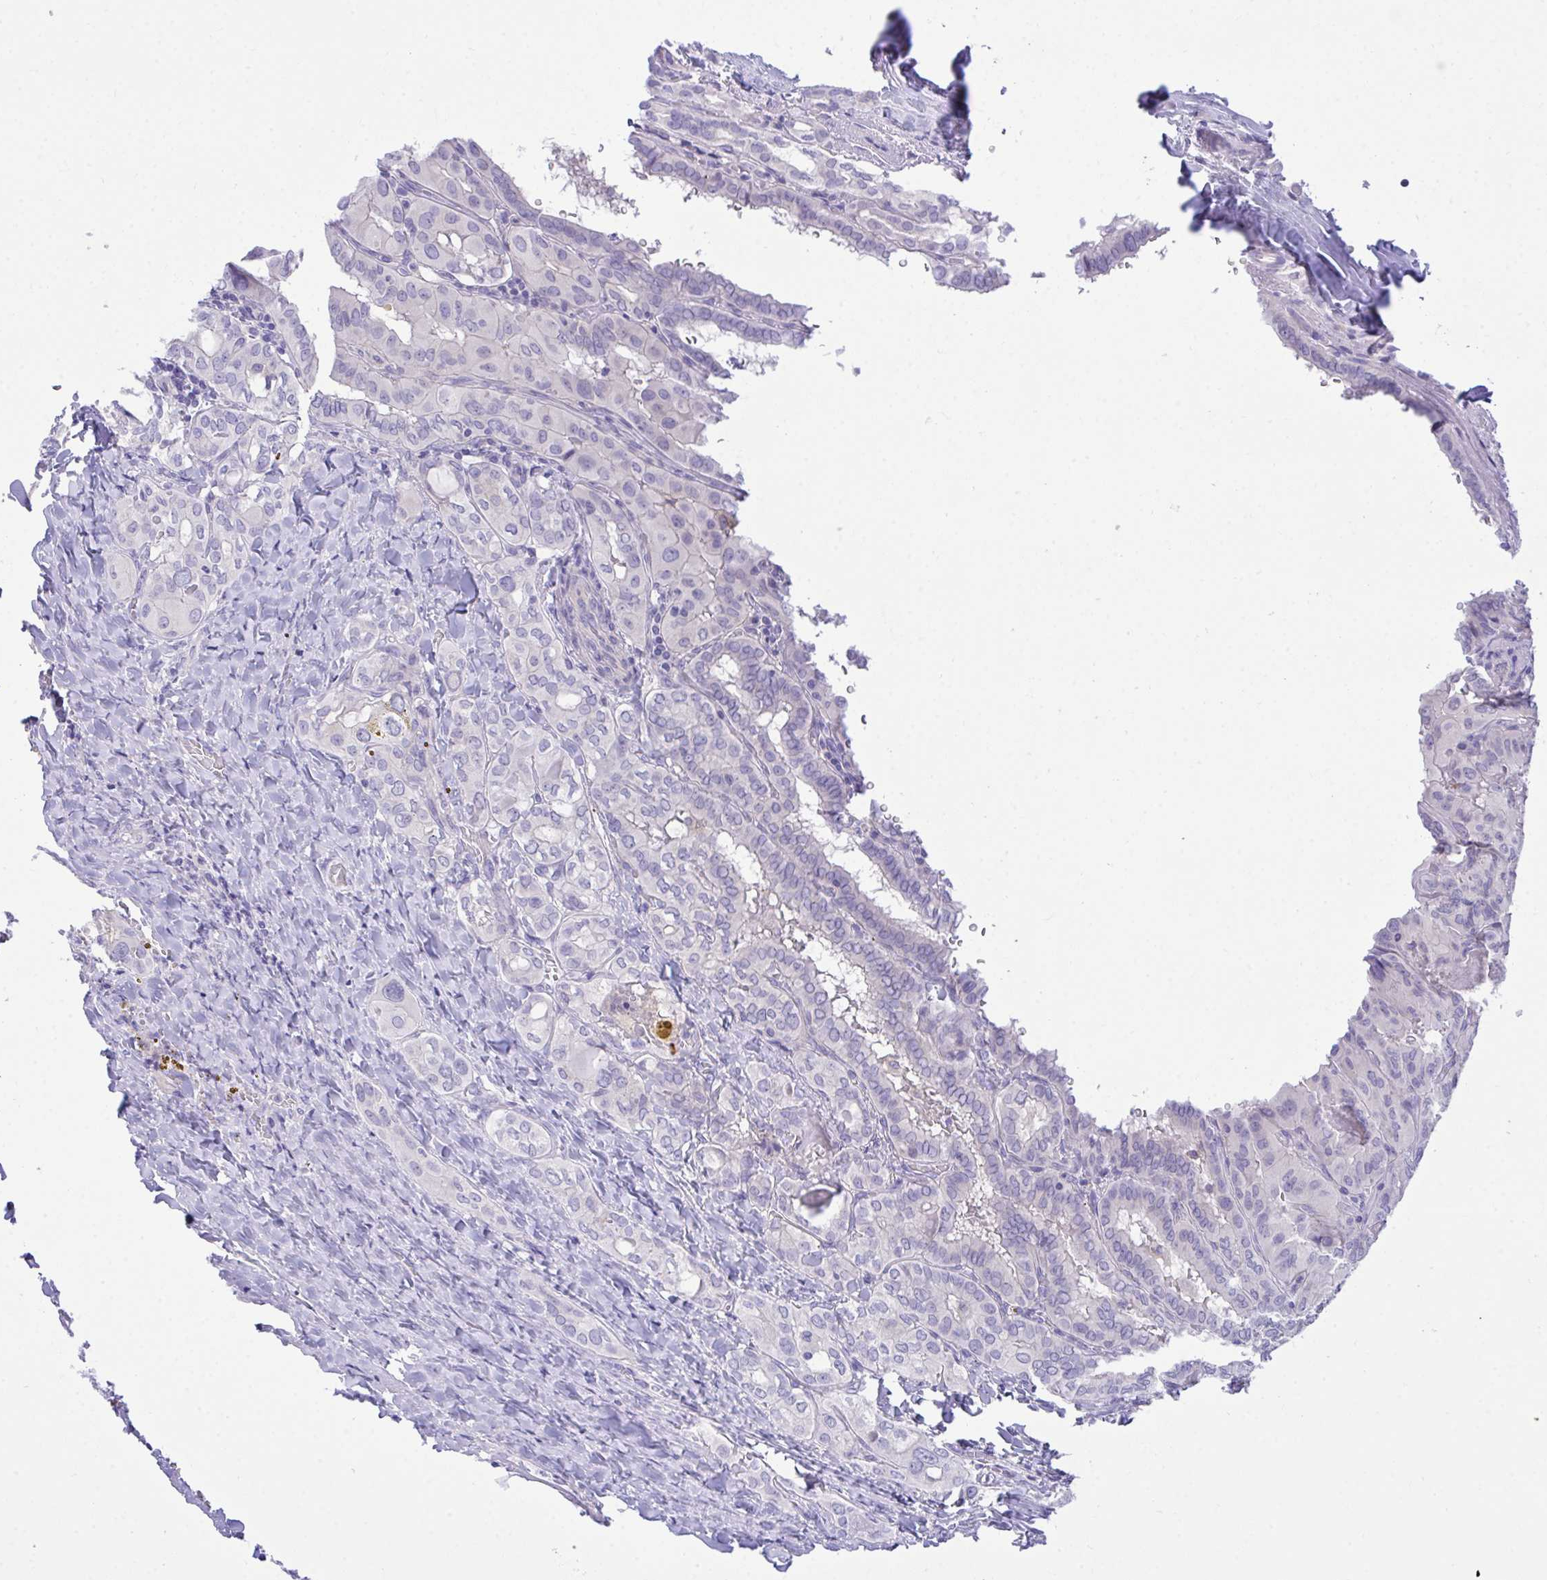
{"staining": {"intensity": "negative", "quantity": "none", "location": "none"}, "tissue": "thyroid cancer", "cell_type": "Tumor cells", "image_type": "cancer", "snomed": [{"axis": "morphology", "description": "Papillary adenocarcinoma, NOS"}, {"axis": "topography", "description": "Thyroid gland"}], "caption": "This micrograph is of thyroid cancer stained with immunohistochemistry (IHC) to label a protein in brown with the nuclei are counter-stained blue. There is no positivity in tumor cells.", "gene": "PLEKHH1", "patient": {"sex": "female", "age": 46}}